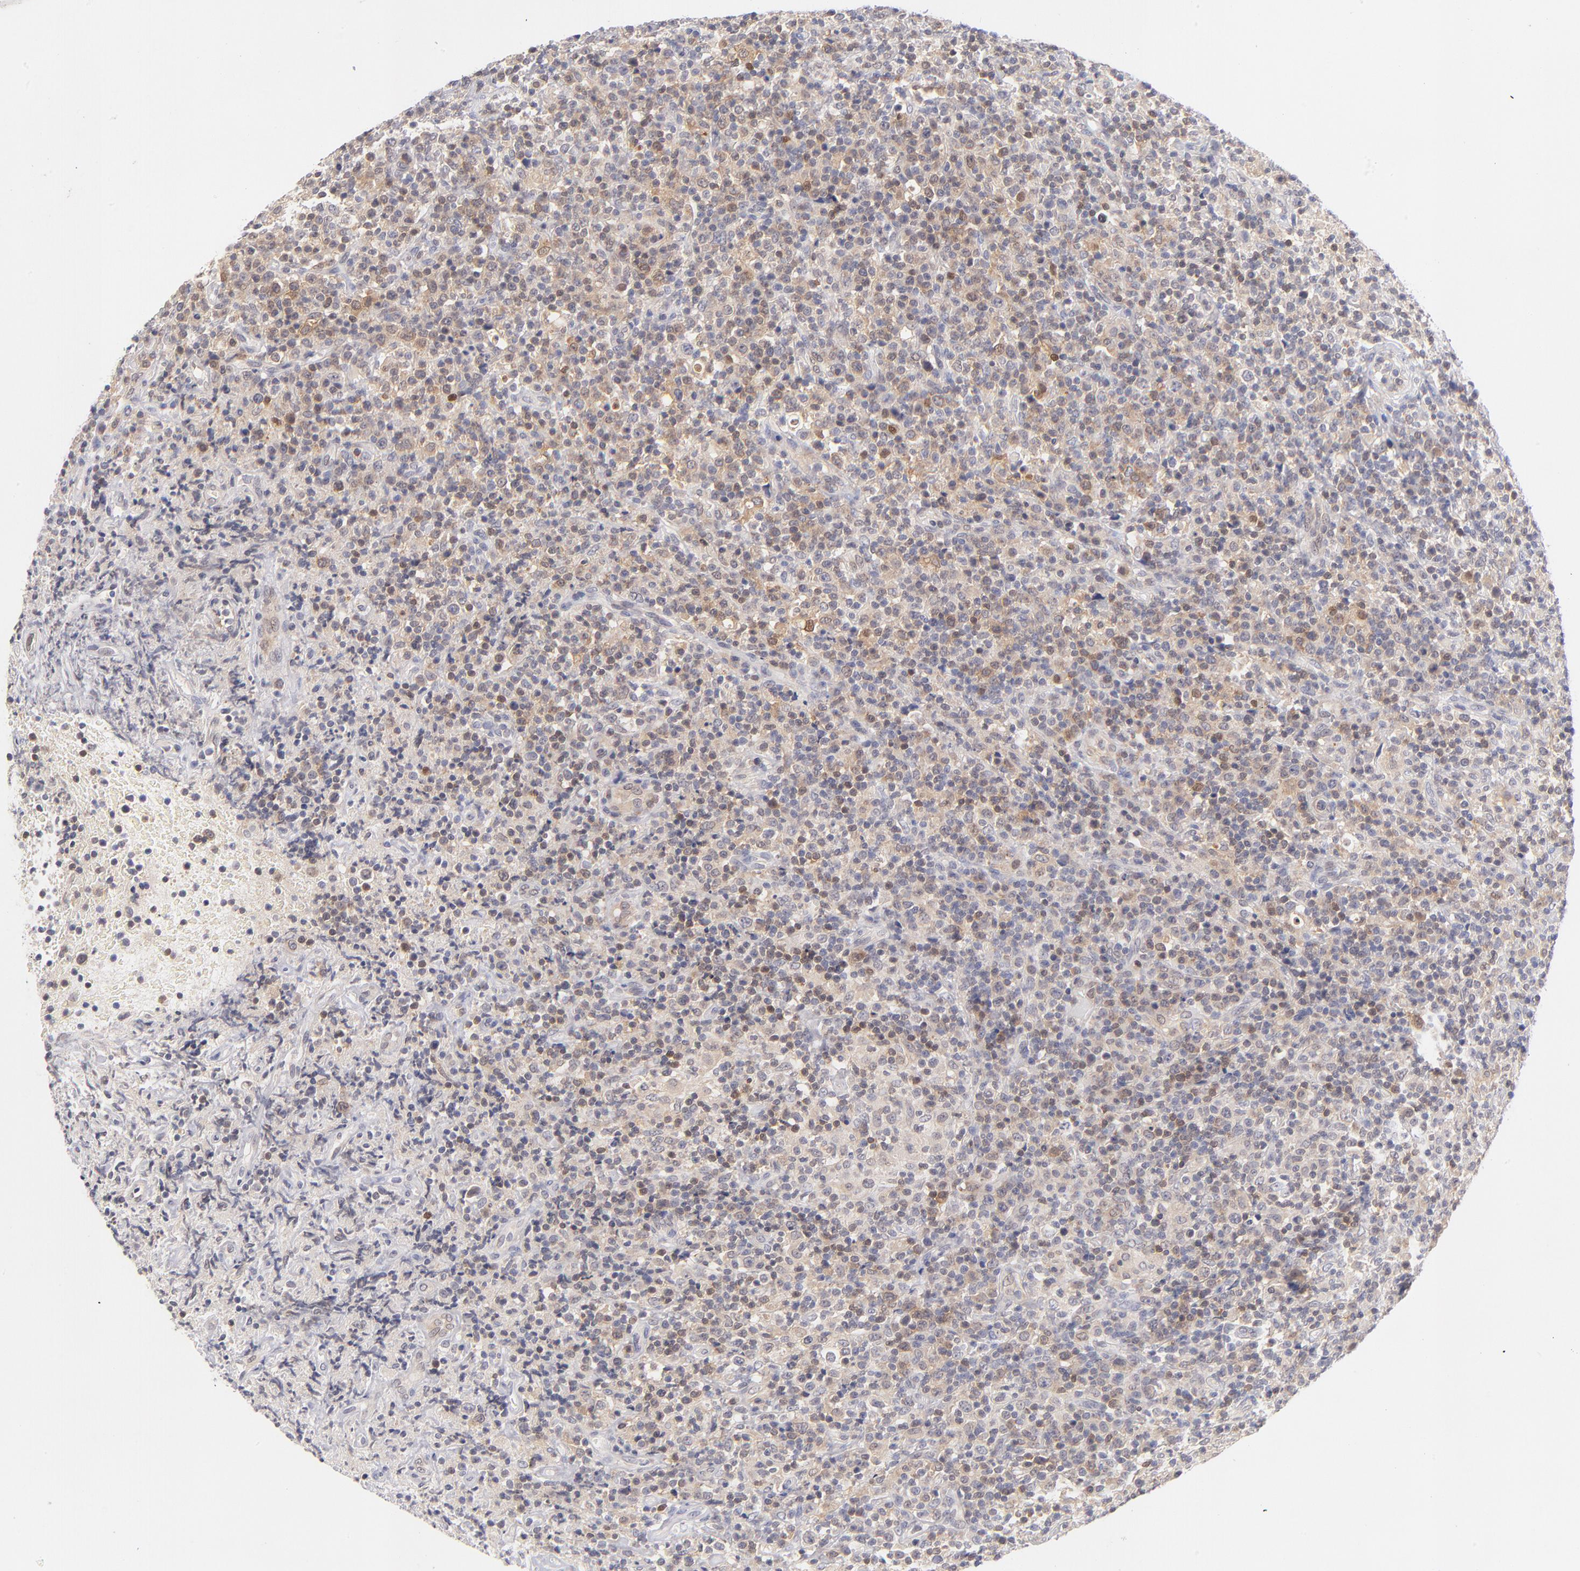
{"staining": {"intensity": "weak", "quantity": "25%-75%", "location": "cytoplasmic/membranous,nuclear"}, "tissue": "lymphoma", "cell_type": "Tumor cells", "image_type": "cancer", "snomed": [{"axis": "morphology", "description": "Hodgkin's disease, NOS"}, {"axis": "topography", "description": "Lymph node"}], "caption": "Immunohistochemistry staining of Hodgkin's disease, which demonstrates low levels of weak cytoplasmic/membranous and nuclear expression in about 25%-75% of tumor cells indicating weak cytoplasmic/membranous and nuclear protein positivity. The staining was performed using DAB (brown) for protein detection and nuclei were counterstained in hematoxylin (blue).", "gene": "CASP6", "patient": {"sex": "male", "age": 65}}